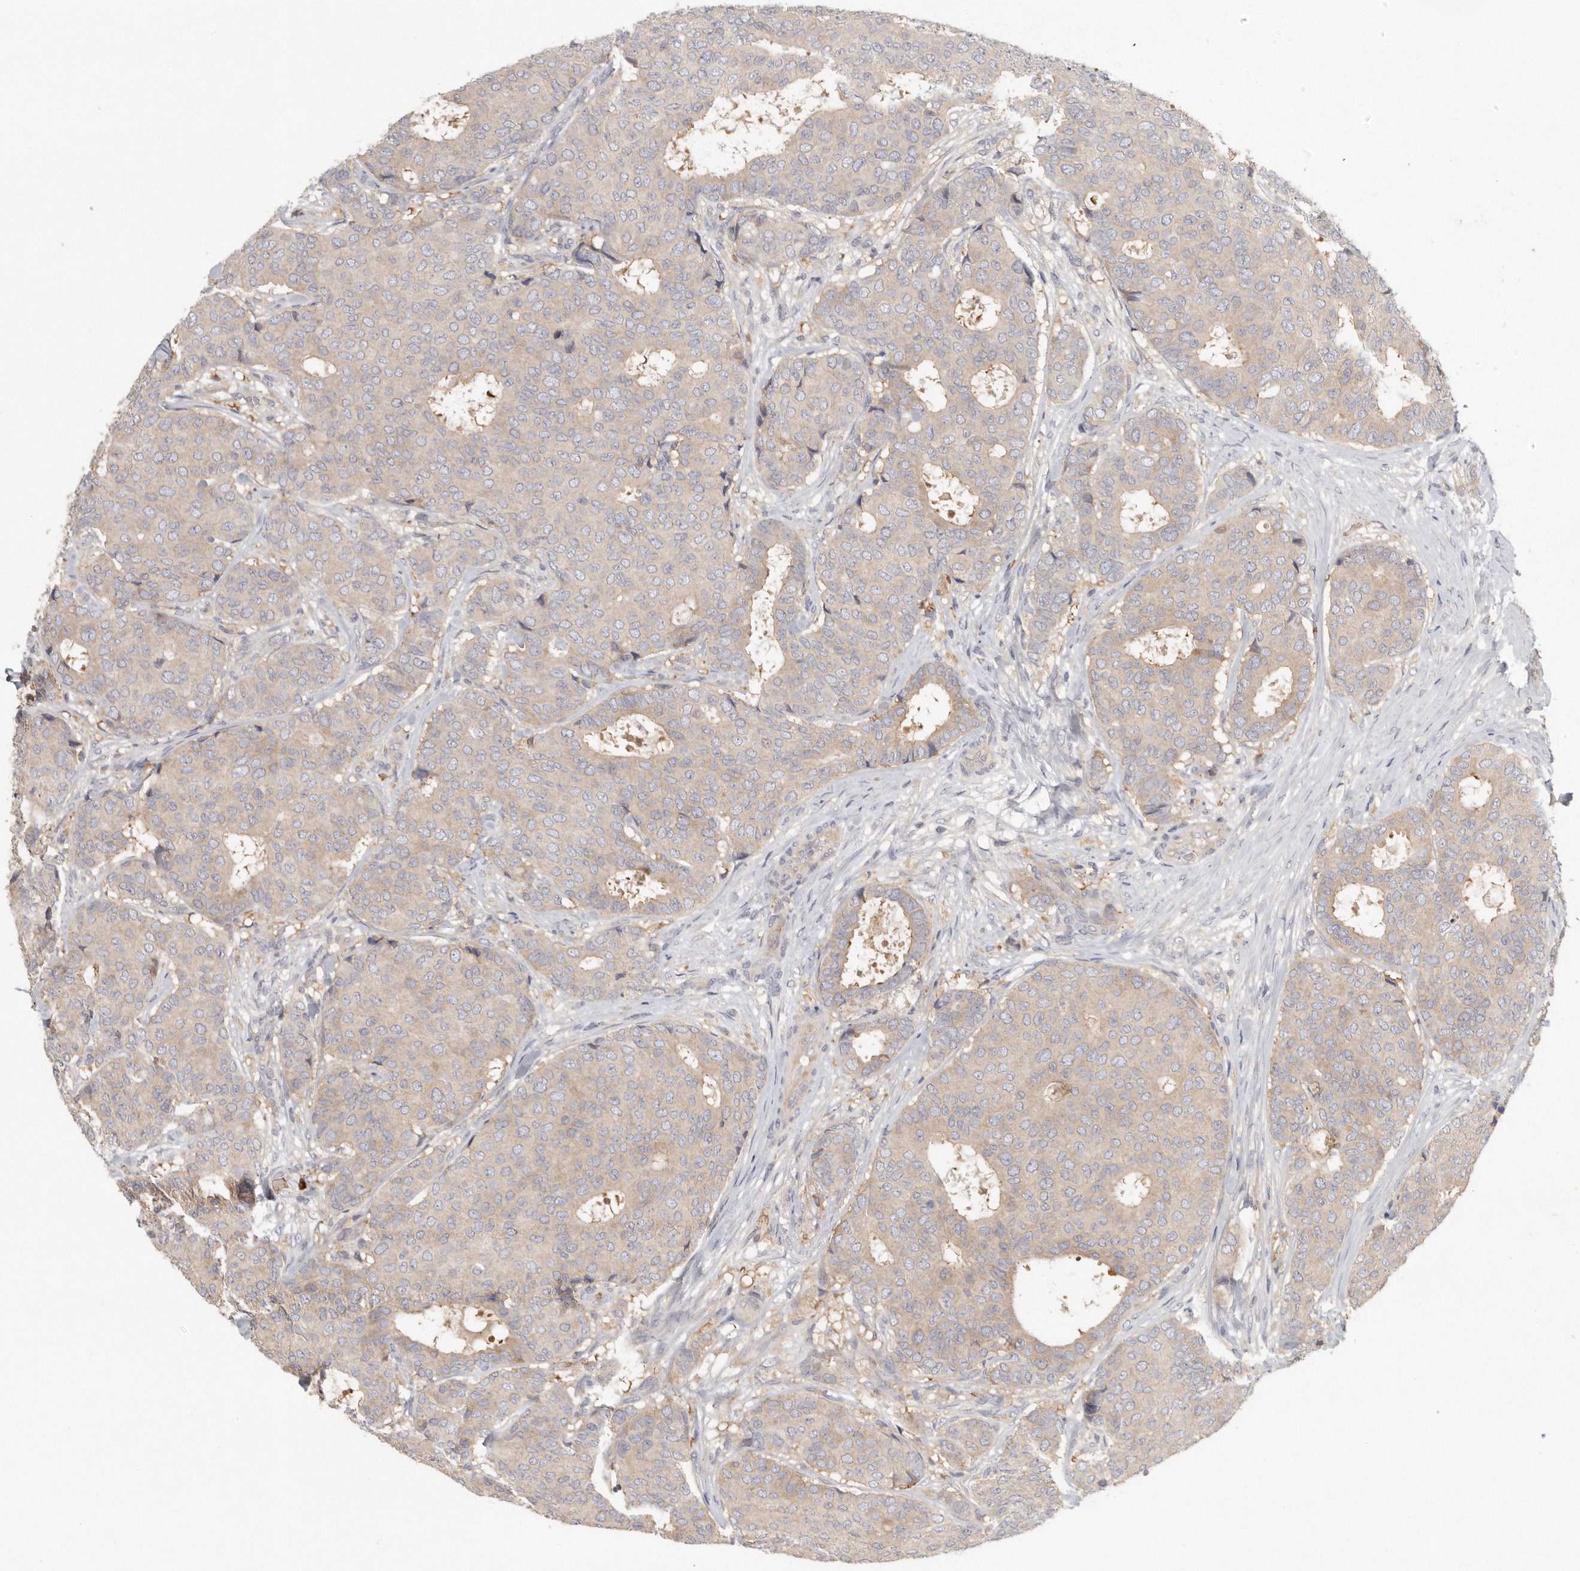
{"staining": {"intensity": "weak", "quantity": "25%-75%", "location": "cytoplasmic/membranous"}, "tissue": "breast cancer", "cell_type": "Tumor cells", "image_type": "cancer", "snomed": [{"axis": "morphology", "description": "Duct carcinoma"}, {"axis": "topography", "description": "Breast"}], "caption": "Immunohistochemical staining of breast cancer (infiltrating ductal carcinoma) reveals low levels of weak cytoplasmic/membranous expression in about 25%-75% of tumor cells.", "gene": "CFAP298", "patient": {"sex": "female", "age": 75}}